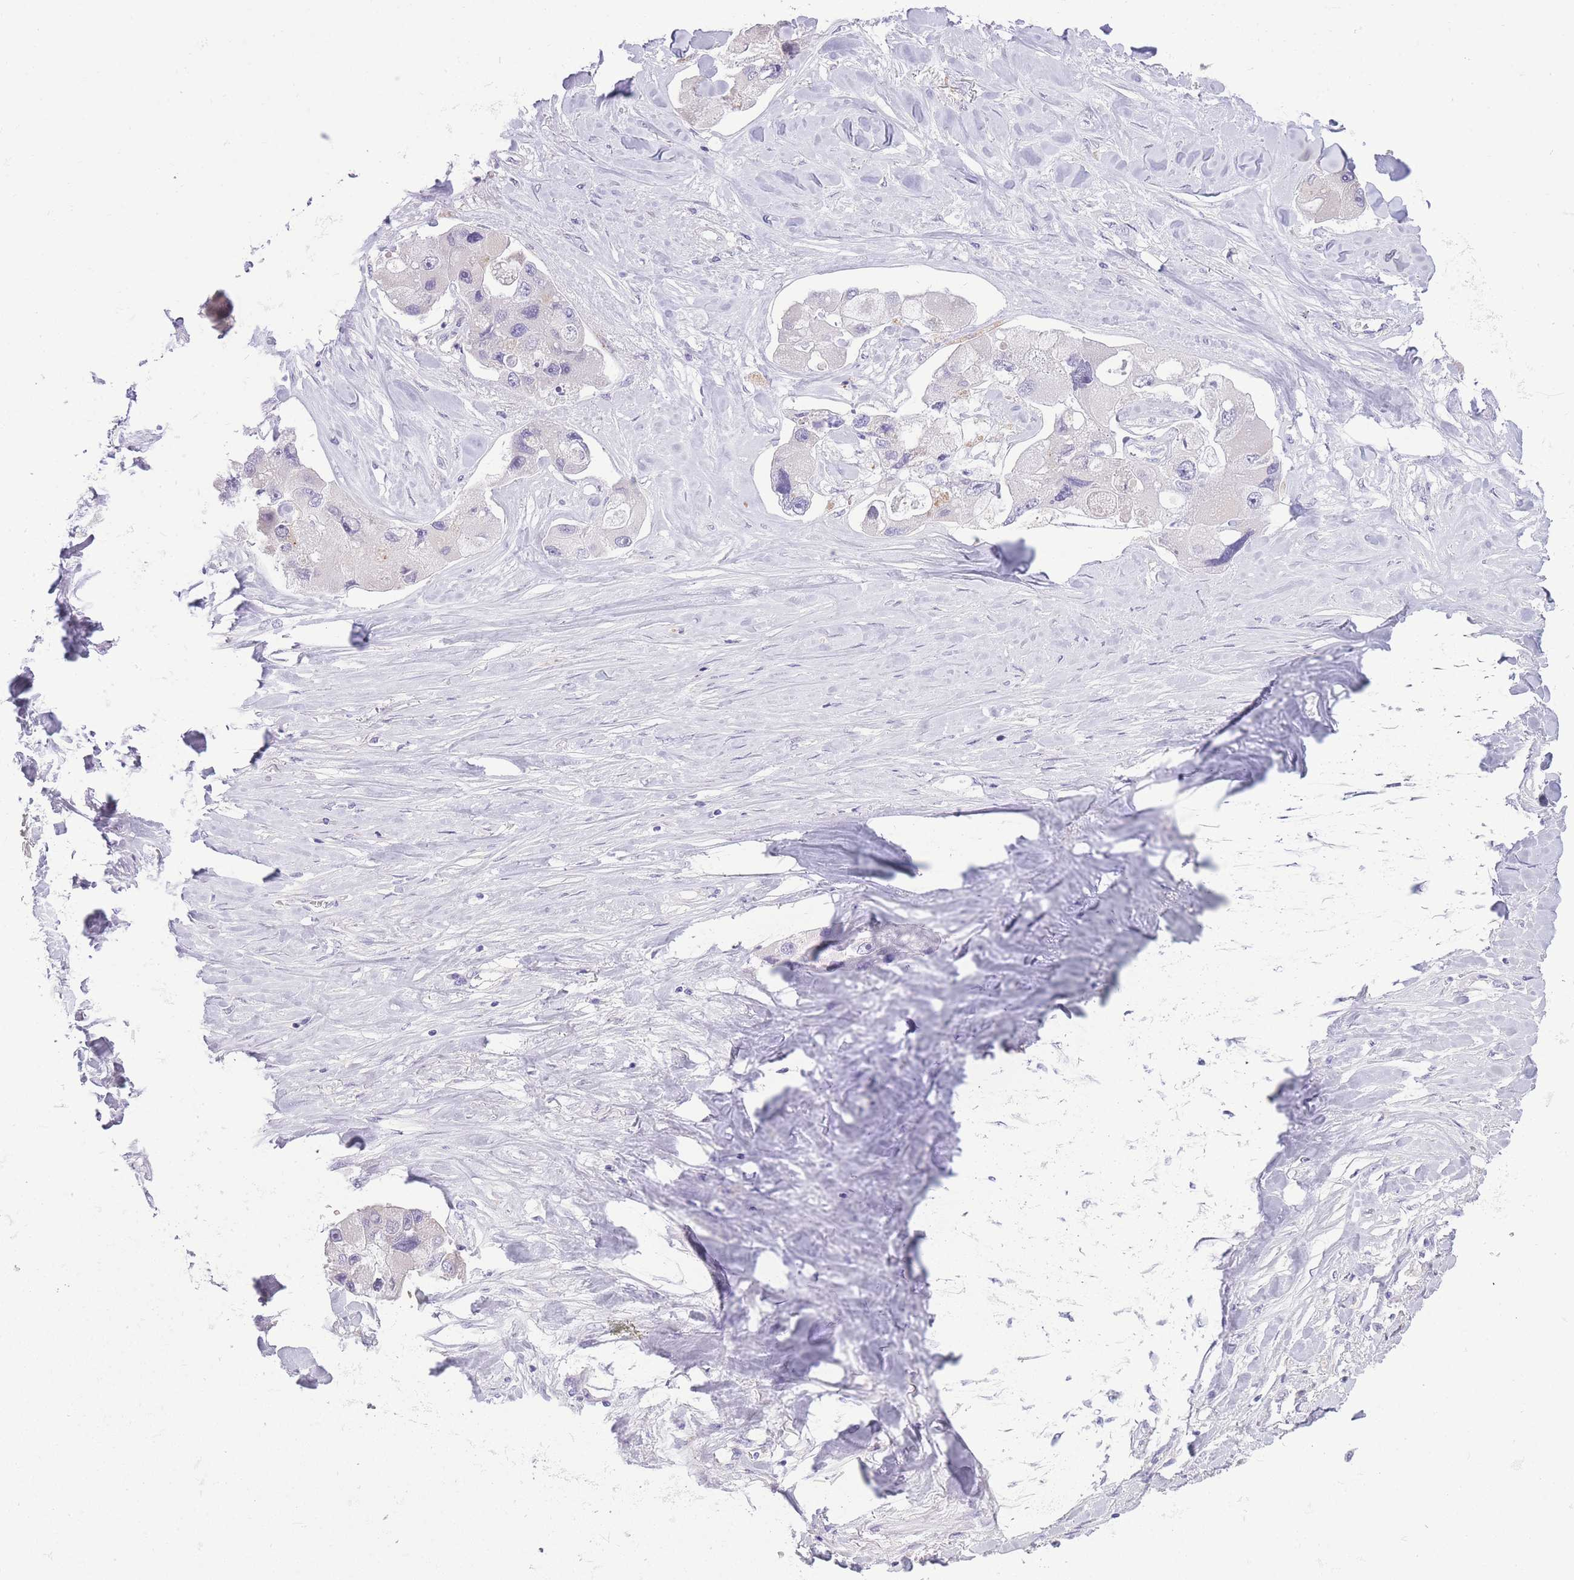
{"staining": {"intensity": "negative", "quantity": "none", "location": "none"}, "tissue": "lung cancer", "cell_type": "Tumor cells", "image_type": "cancer", "snomed": [{"axis": "morphology", "description": "Adenocarcinoma, NOS"}, {"axis": "topography", "description": "Lung"}], "caption": "A micrograph of human lung cancer is negative for staining in tumor cells.", "gene": "WDR70", "patient": {"sex": "female", "age": 54}}